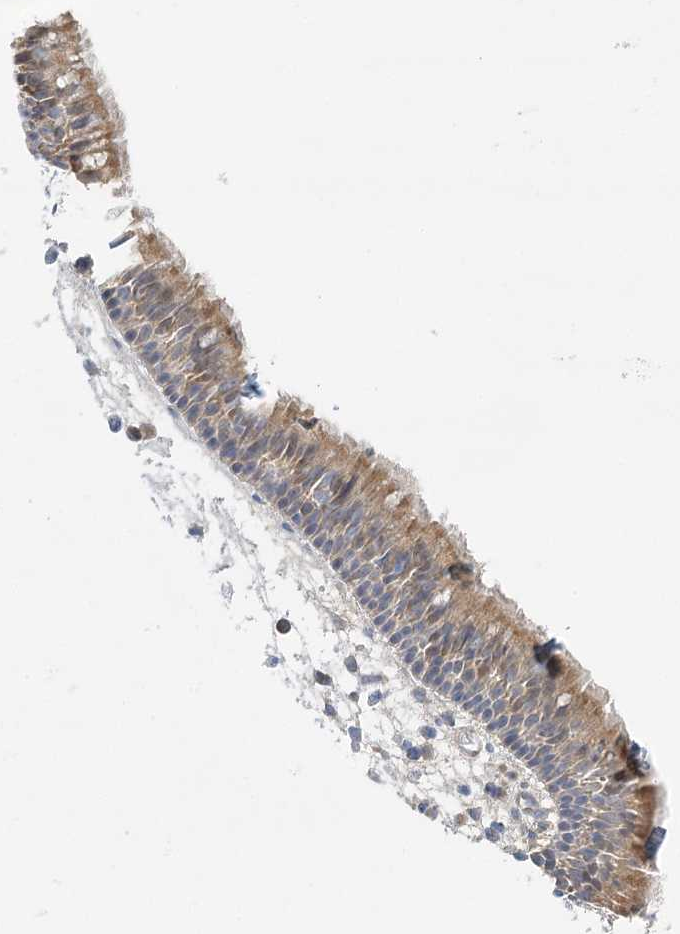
{"staining": {"intensity": "weak", "quantity": ">75%", "location": "cytoplasmic/membranous"}, "tissue": "nasopharynx", "cell_type": "Respiratory epithelial cells", "image_type": "normal", "snomed": [{"axis": "morphology", "description": "Normal tissue, NOS"}, {"axis": "morphology", "description": "Inflammation, NOS"}, {"axis": "morphology", "description": "Malignant melanoma, Metastatic site"}, {"axis": "topography", "description": "Nasopharynx"}], "caption": "Immunohistochemistry staining of unremarkable nasopharynx, which shows low levels of weak cytoplasmic/membranous expression in about >75% of respiratory epithelial cells indicating weak cytoplasmic/membranous protein positivity. The staining was performed using DAB (brown) for protein detection and nuclei were counterstained in hematoxylin (blue).", "gene": "VSIG1", "patient": {"sex": "male", "age": 70}}